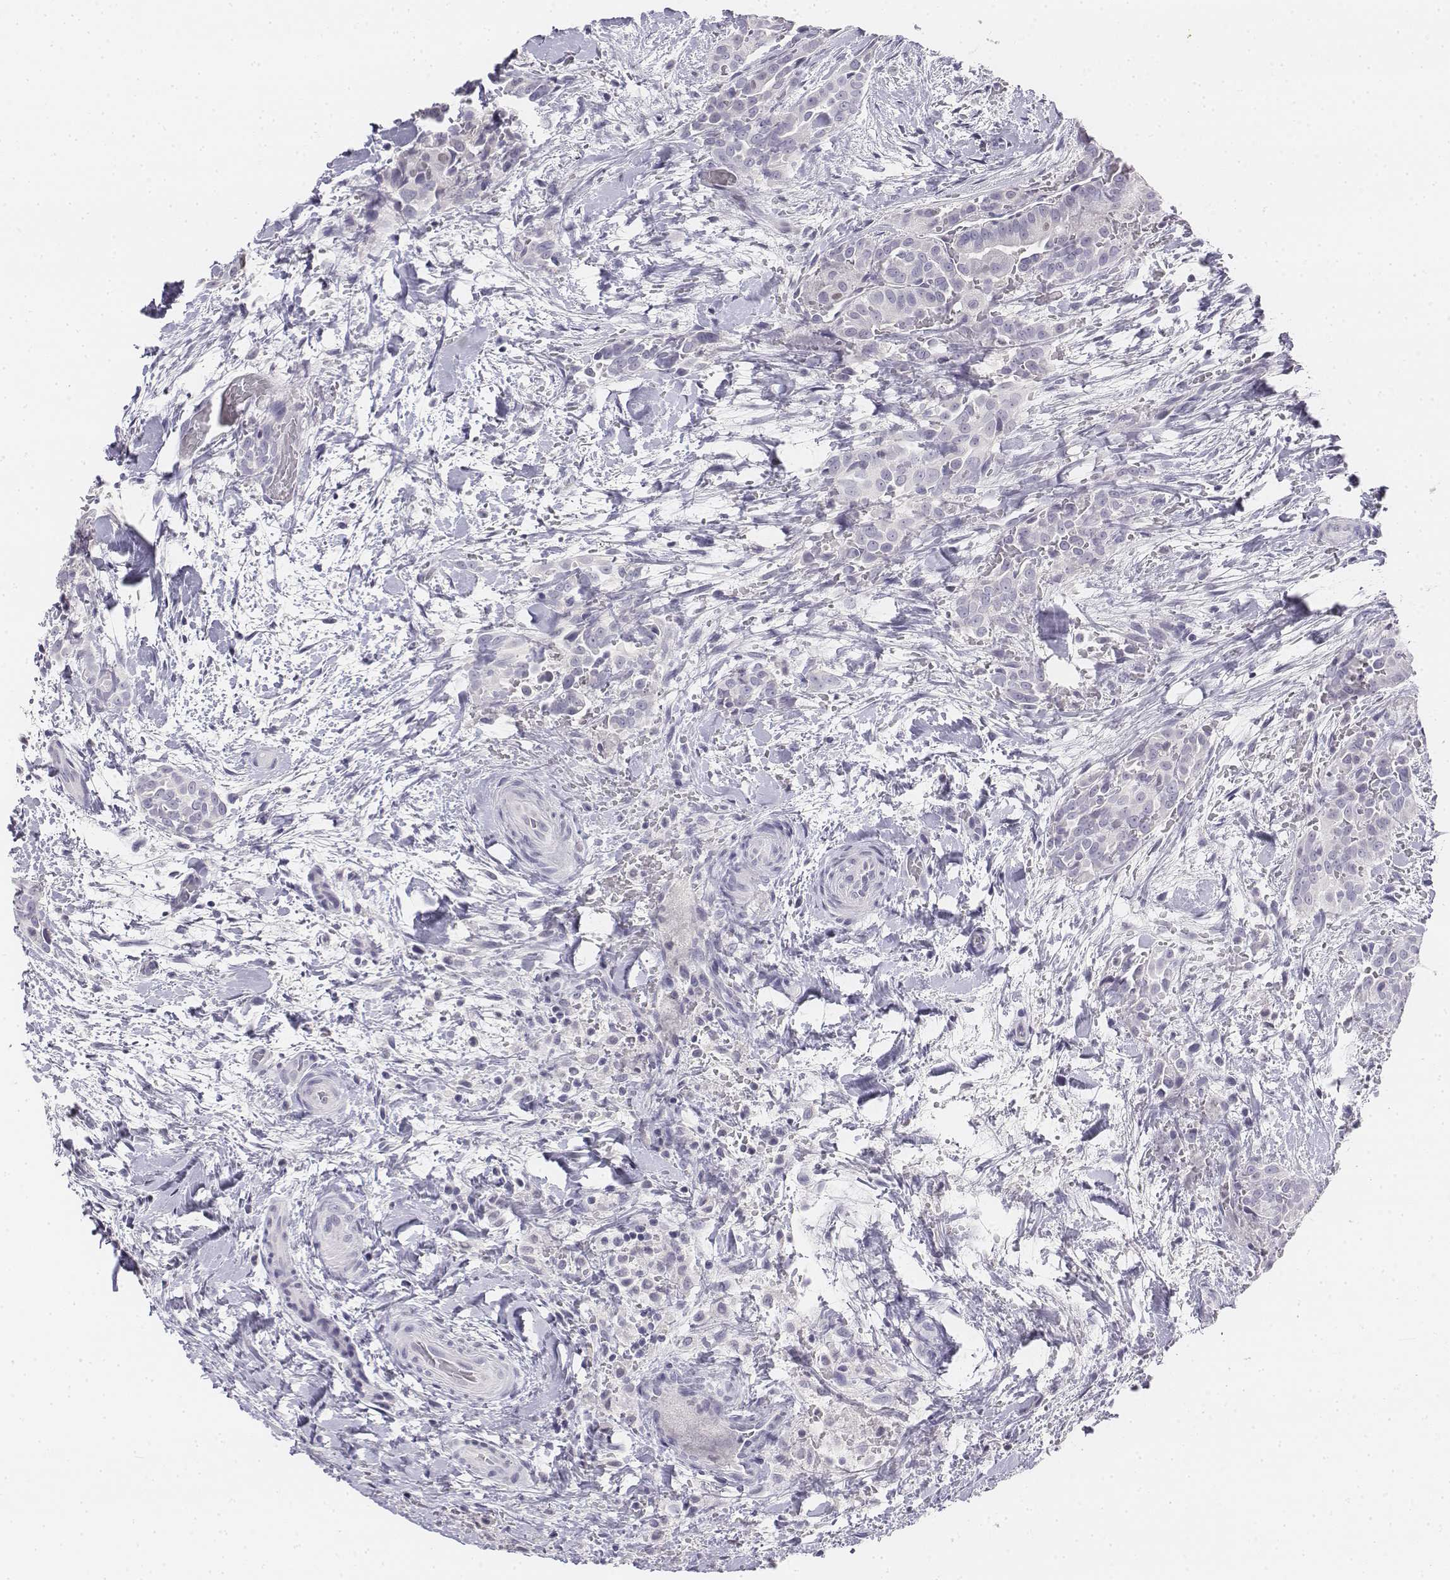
{"staining": {"intensity": "negative", "quantity": "none", "location": "none"}, "tissue": "thyroid cancer", "cell_type": "Tumor cells", "image_type": "cancer", "snomed": [{"axis": "morphology", "description": "Papillary adenocarcinoma, NOS"}, {"axis": "topography", "description": "Thyroid gland"}], "caption": "A histopathology image of human thyroid papillary adenocarcinoma is negative for staining in tumor cells.", "gene": "UCN2", "patient": {"sex": "male", "age": 61}}